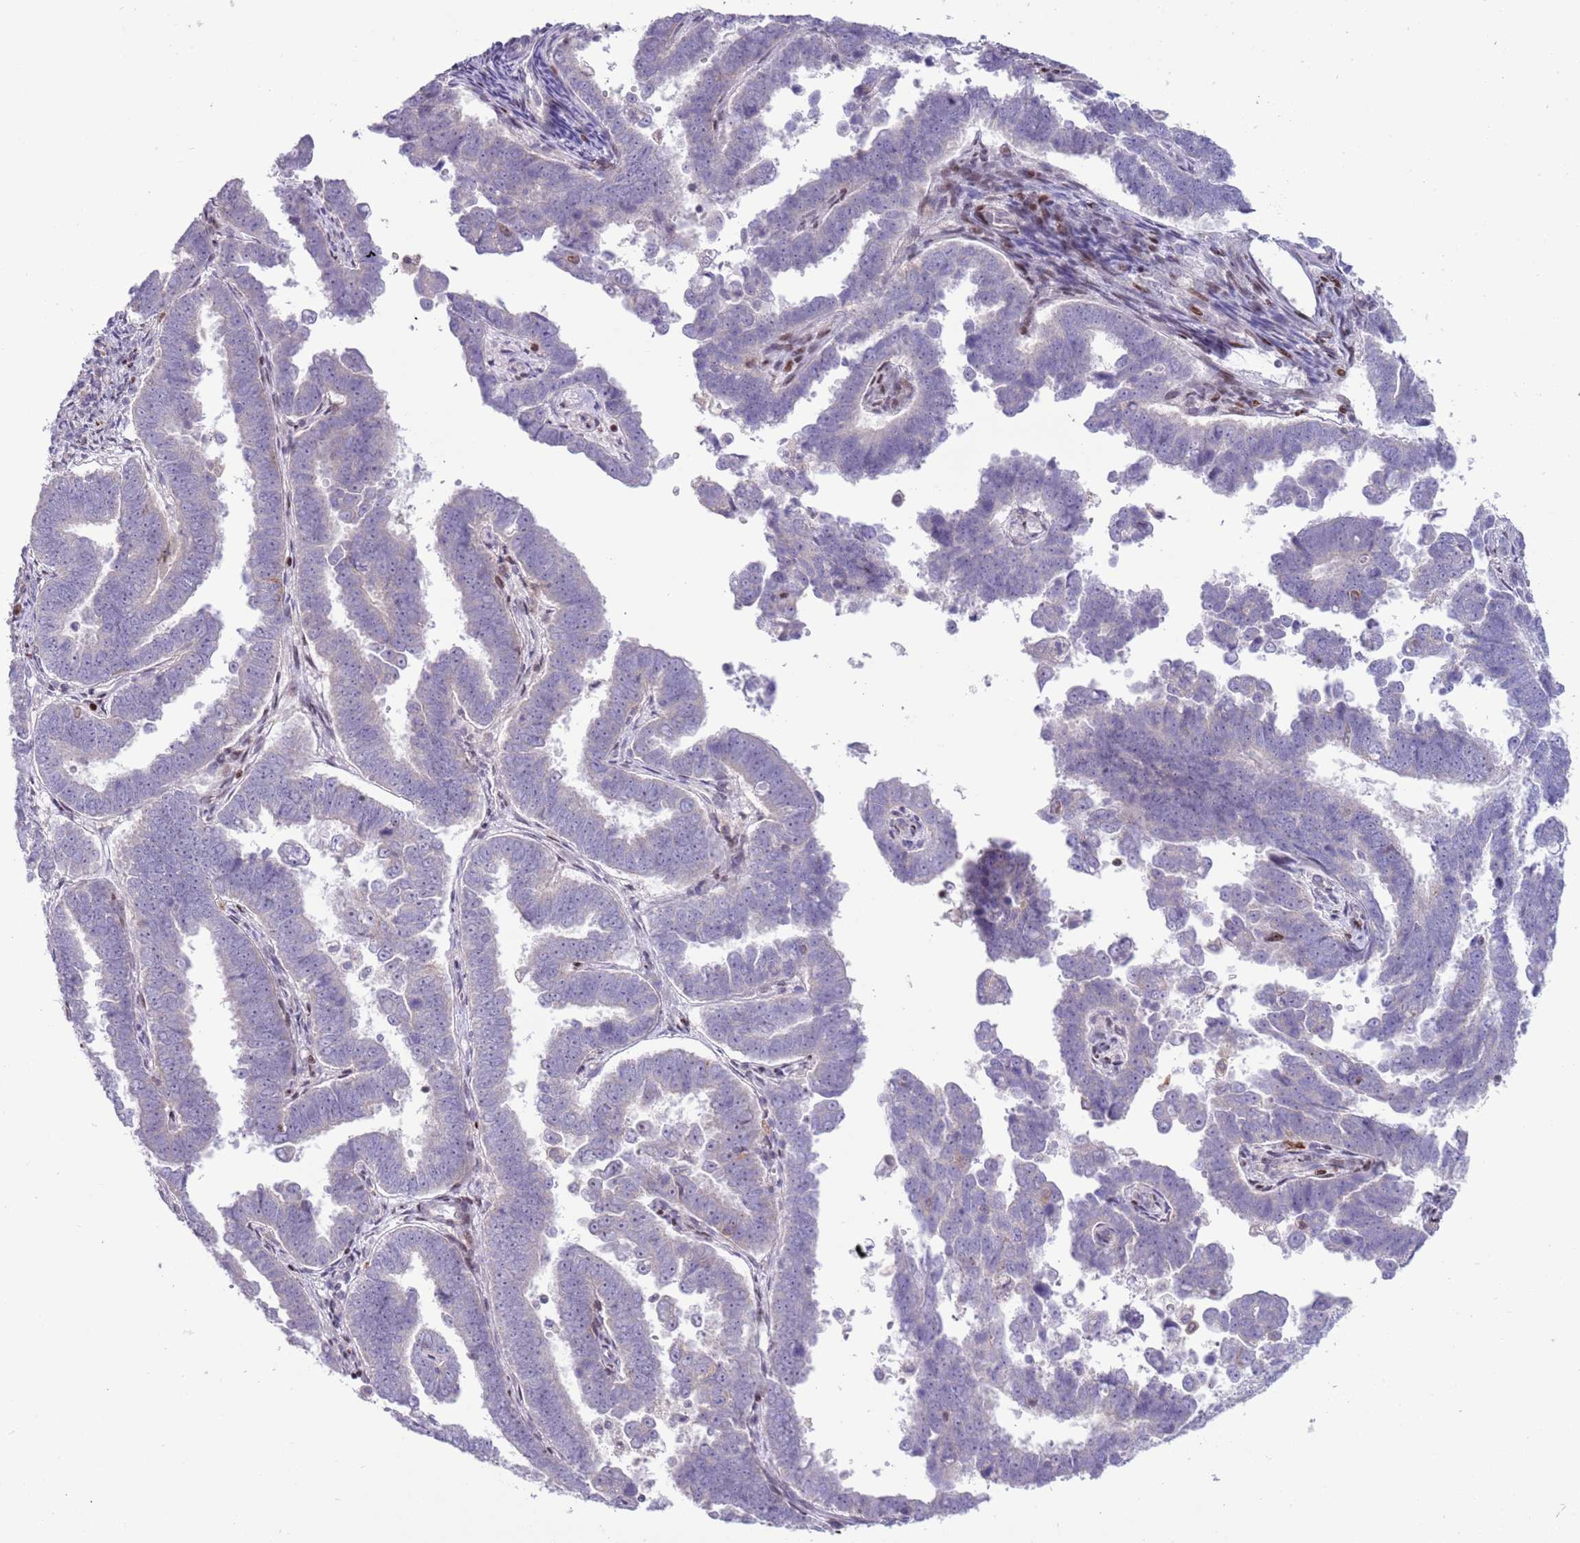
{"staining": {"intensity": "negative", "quantity": "none", "location": "none"}, "tissue": "endometrial cancer", "cell_type": "Tumor cells", "image_type": "cancer", "snomed": [{"axis": "morphology", "description": "Adenocarcinoma, NOS"}, {"axis": "topography", "description": "Endometrium"}], "caption": "Immunohistochemistry histopathology image of adenocarcinoma (endometrial) stained for a protein (brown), which displays no staining in tumor cells. Brightfield microscopy of immunohistochemistry stained with DAB (3,3'-diaminobenzidine) (brown) and hematoxylin (blue), captured at high magnification.", "gene": "ANO8", "patient": {"sex": "female", "age": 75}}